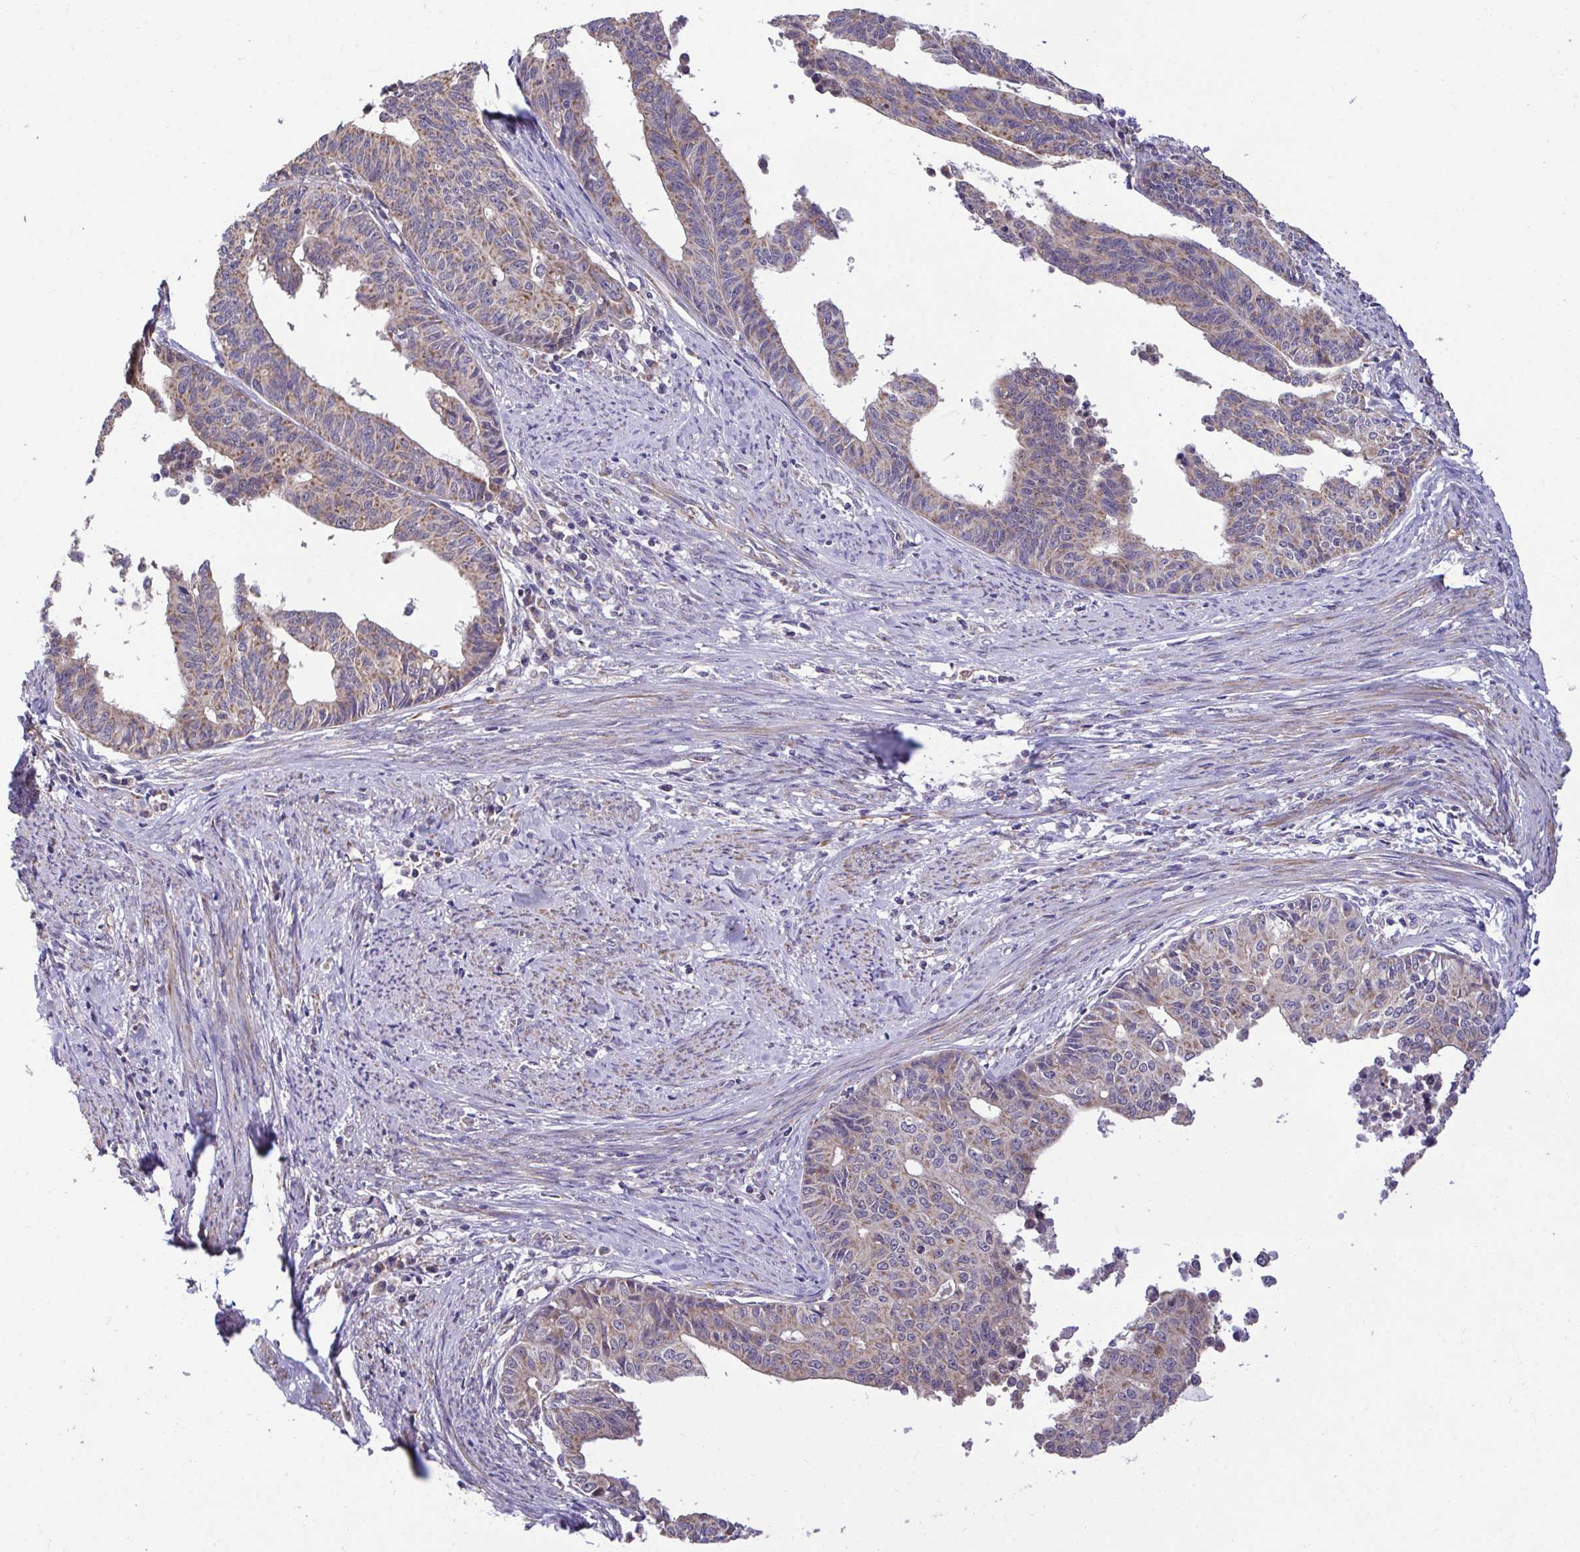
{"staining": {"intensity": "weak", "quantity": ">75%", "location": "cytoplasmic/membranous"}, "tissue": "endometrial cancer", "cell_type": "Tumor cells", "image_type": "cancer", "snomed": [{"axis": "morphology", "description": "Adenocarcinoma, NOS"}, {"axis": "topography", "description": "Endometrium"}], "caption": "Immunohistochemical staining of human endometrial adenocarcinoma demonstrates low levels of weak cytoplasmic/membranous positivity in about >75% of tumor cells.", "gene": "SARS2", "patient": {"sex": "female", "age": 65}}